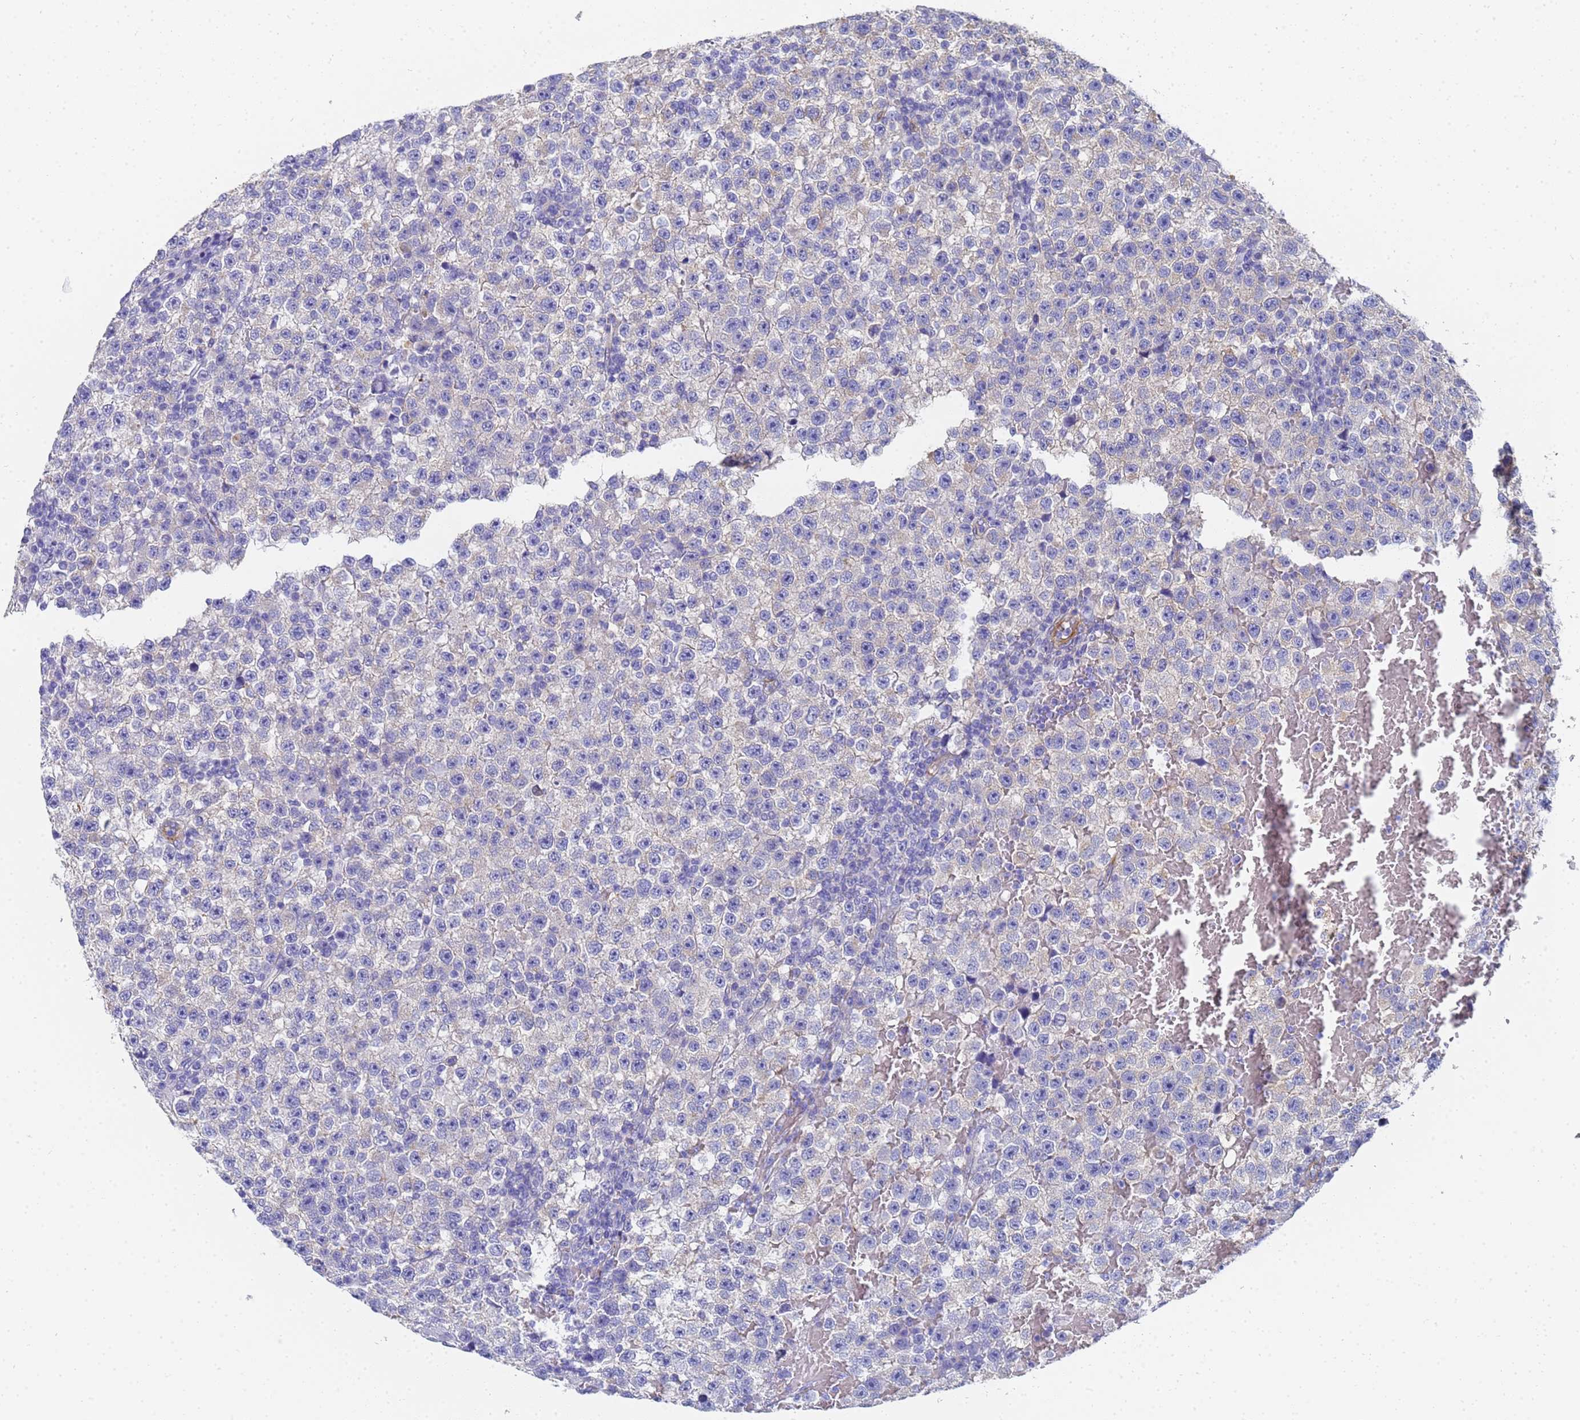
{"staining": {"intensity": "negative", "quantity": "none", "location": "none"}, "tissue": "testis cancer", "cell_type": "Tumor cells", "image_type": "cancer", "snomed": [{"axis": "morphology", "description": "Seminoma, NOS"}, {"axis": "topography", "description": "Testis"}], "caption": "Immunohistochemistry (IHC) micrograph of neoplastic tissue: human testis cancer (seminoma) stained with DAB (3,3'-diaminobenzidine) exhibits no significant protein positivity in tumor cells. (DAB immunohistochemistry (IHC) with hematoxylin counter stain).", "gene": "TUBB1", "patient": {"sex": "male", "age": 22}}